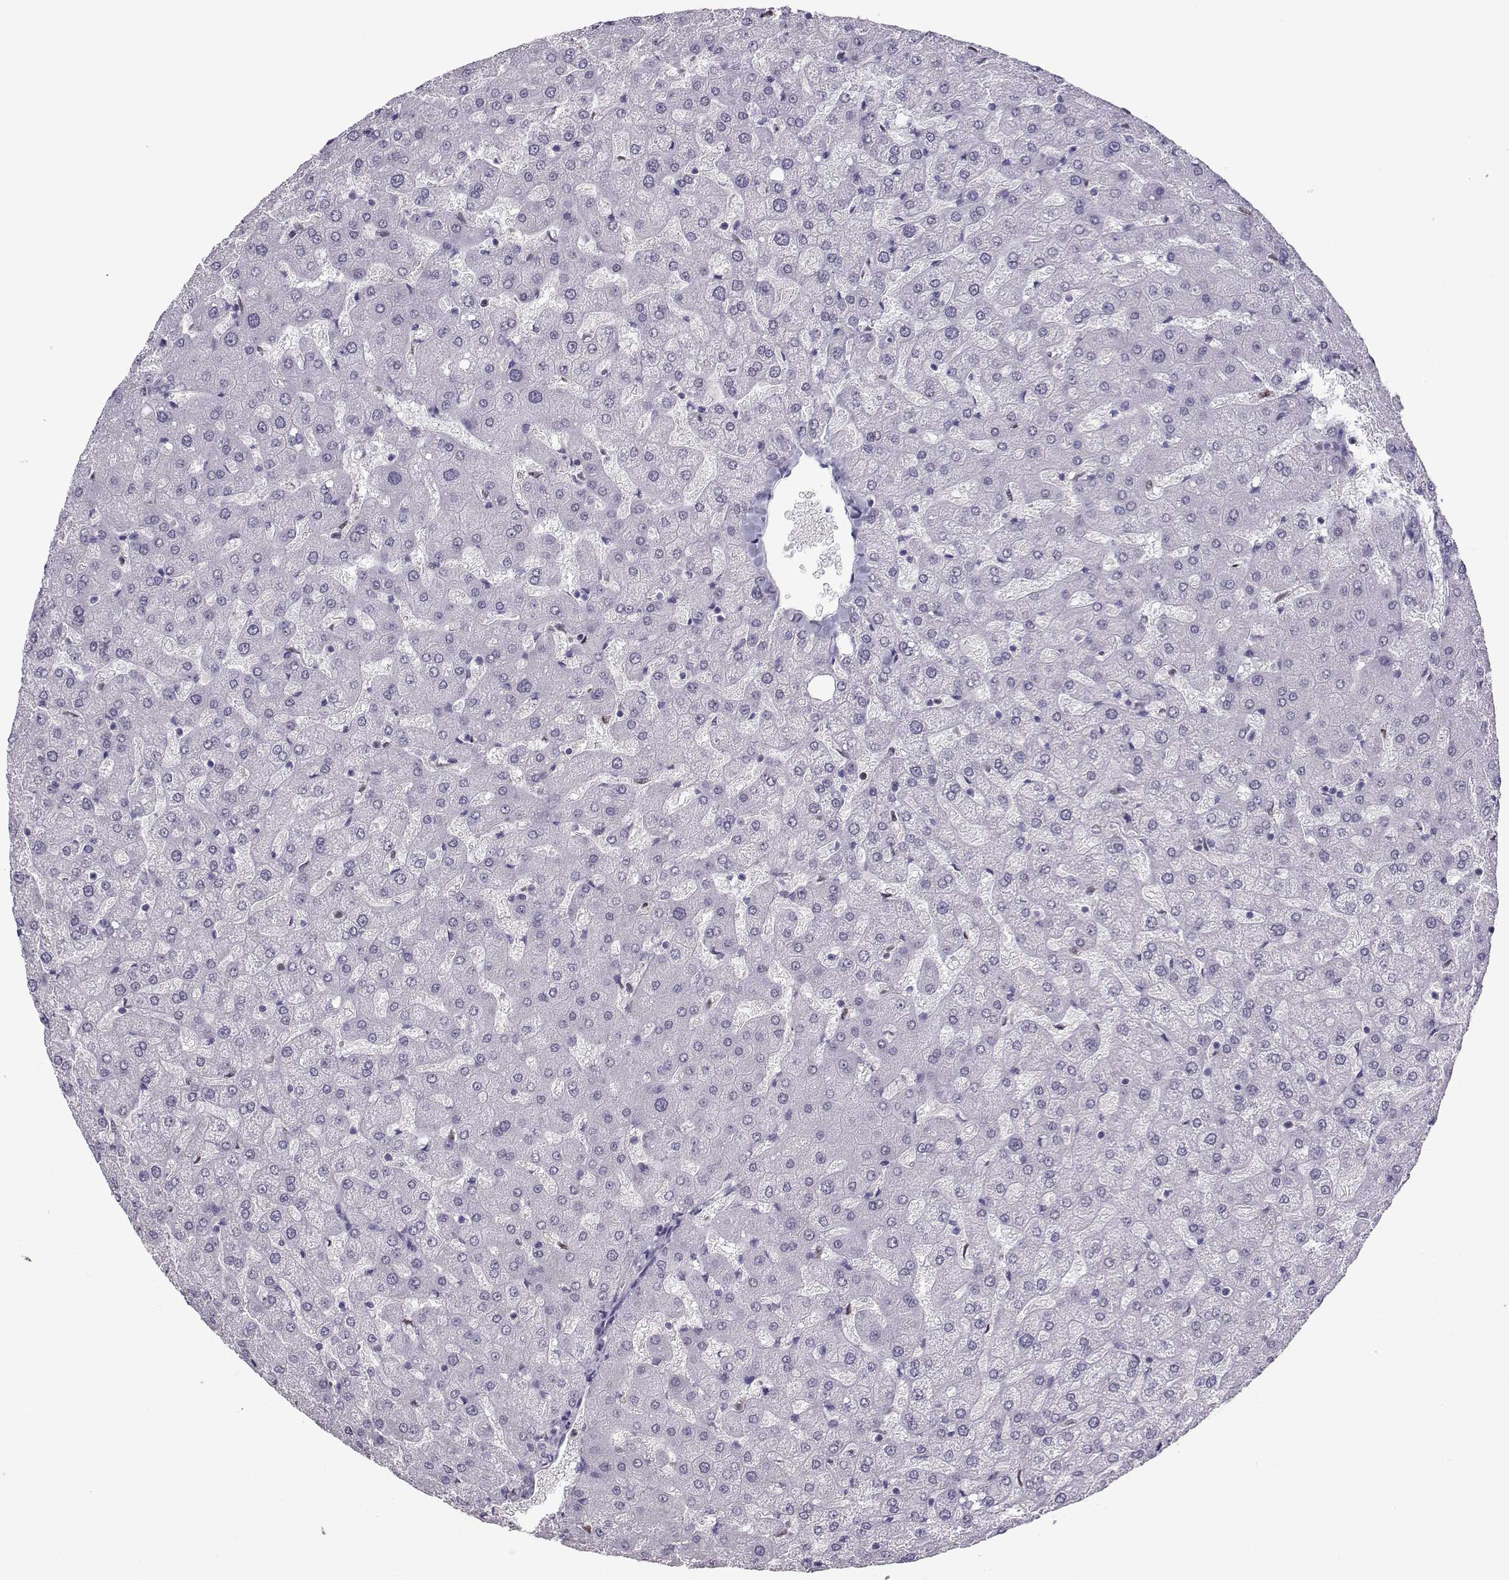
{"staining": {"intensity": "negative", "quantity": "none", "location": "none"}, "tissue": "liver", "cell_type": "Cholangiocytes", "image_type": "normal", "snomed": [{"axis": "morphology", "description": "Normal tissue, NOS"}, {"axis": "topography", "description": "Liver"}], "caption": "DAB immunohistochemical staining of normal liver reveals no significant positivity in cholangiocytes.", "gene": "TEDC2", "patient": {"sex": "female", "age": 50}}